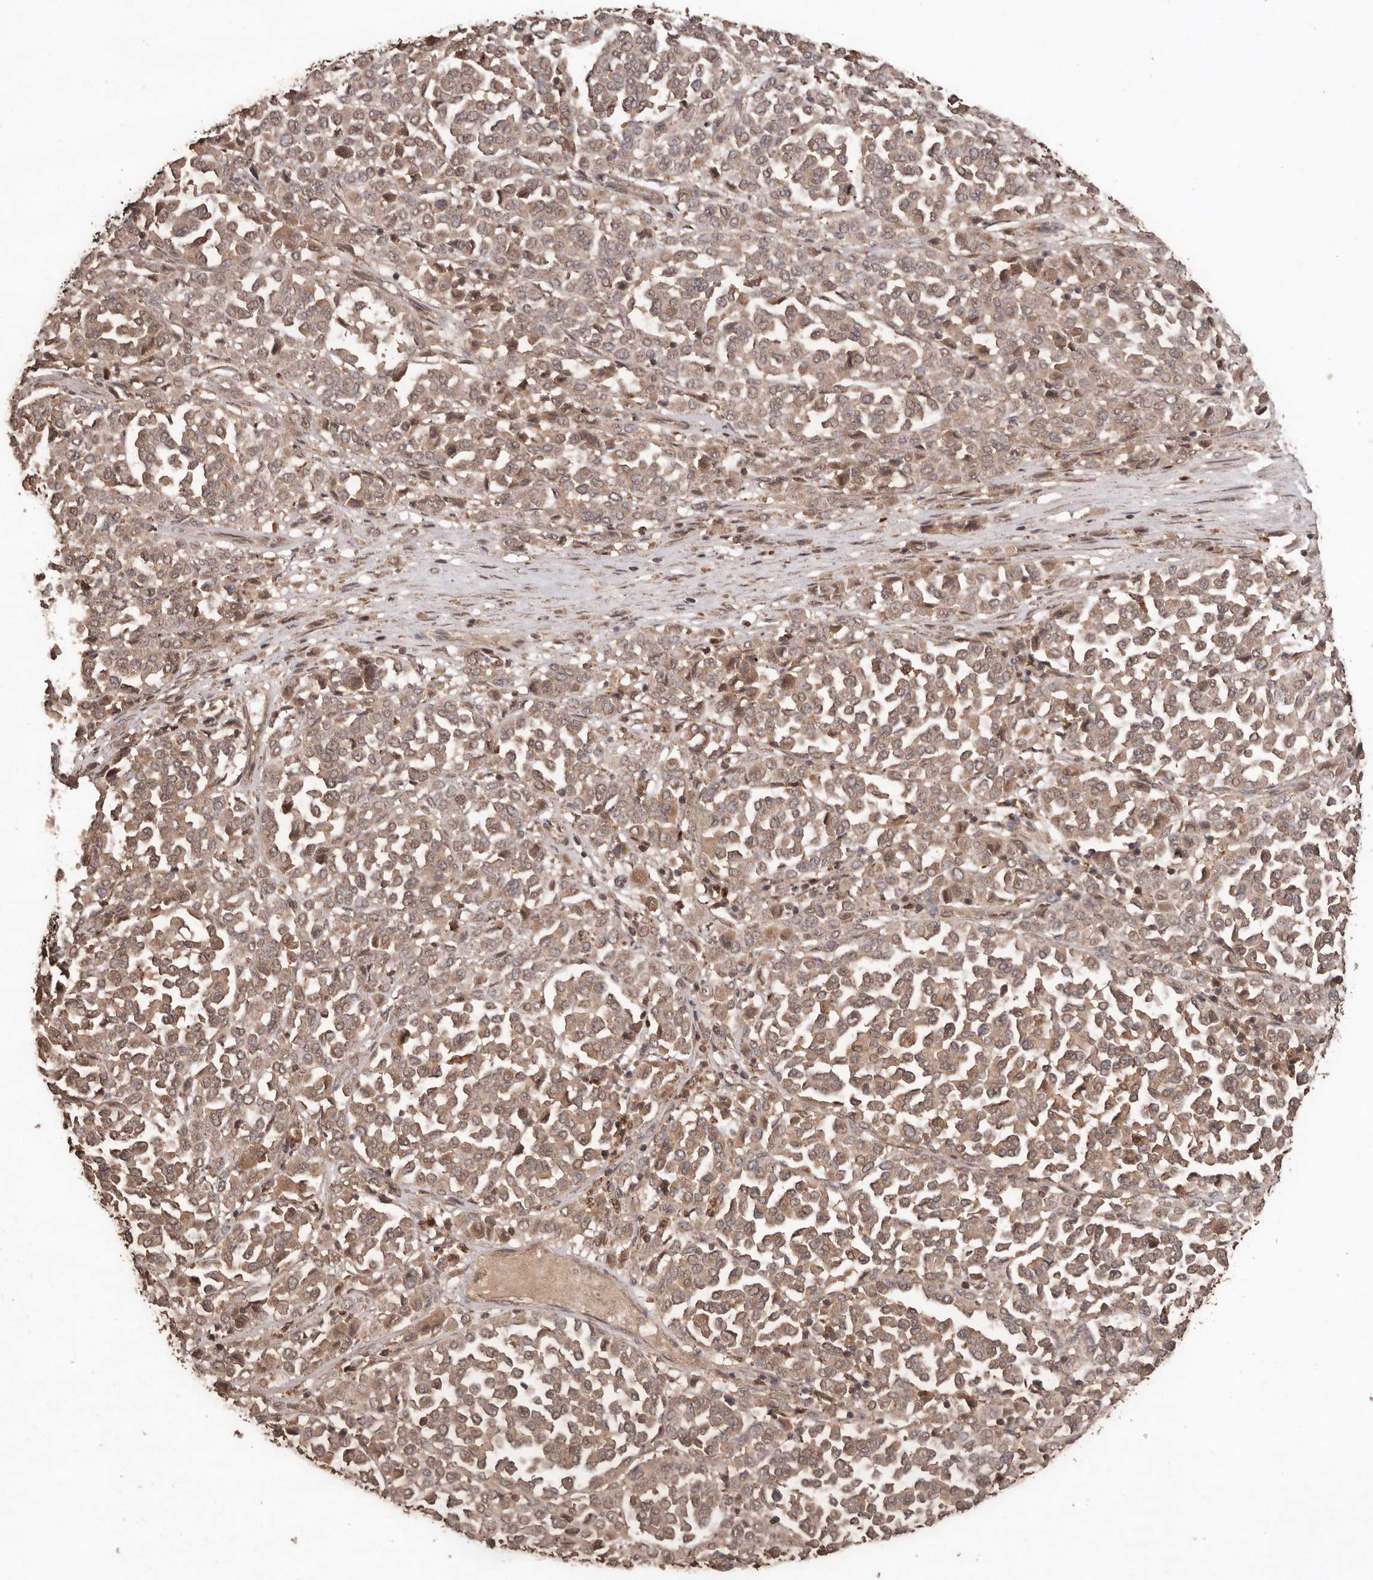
{"staining": {"intensity": "weak", "quantity": ">75%", "location": "cytoplasmic/membranous"}, "tissue": "melanoma", "cell_type": "Tumor cells", "image_type": "cancer", "snomed": [{"axis": "morphology", "description": "Malignant melanoma, Metastatic site"}, {"axis": "topography", "description": "Pancreas"}], "caption": "Malignant melanoma (metastatic site) stained with immunohistochemistry (IHC) shows weak cytoplasmic/membranous expression in about >75% of tumor cells.", "gene": "RWDD1", "patient": {"sex": "female", "age": 30}}